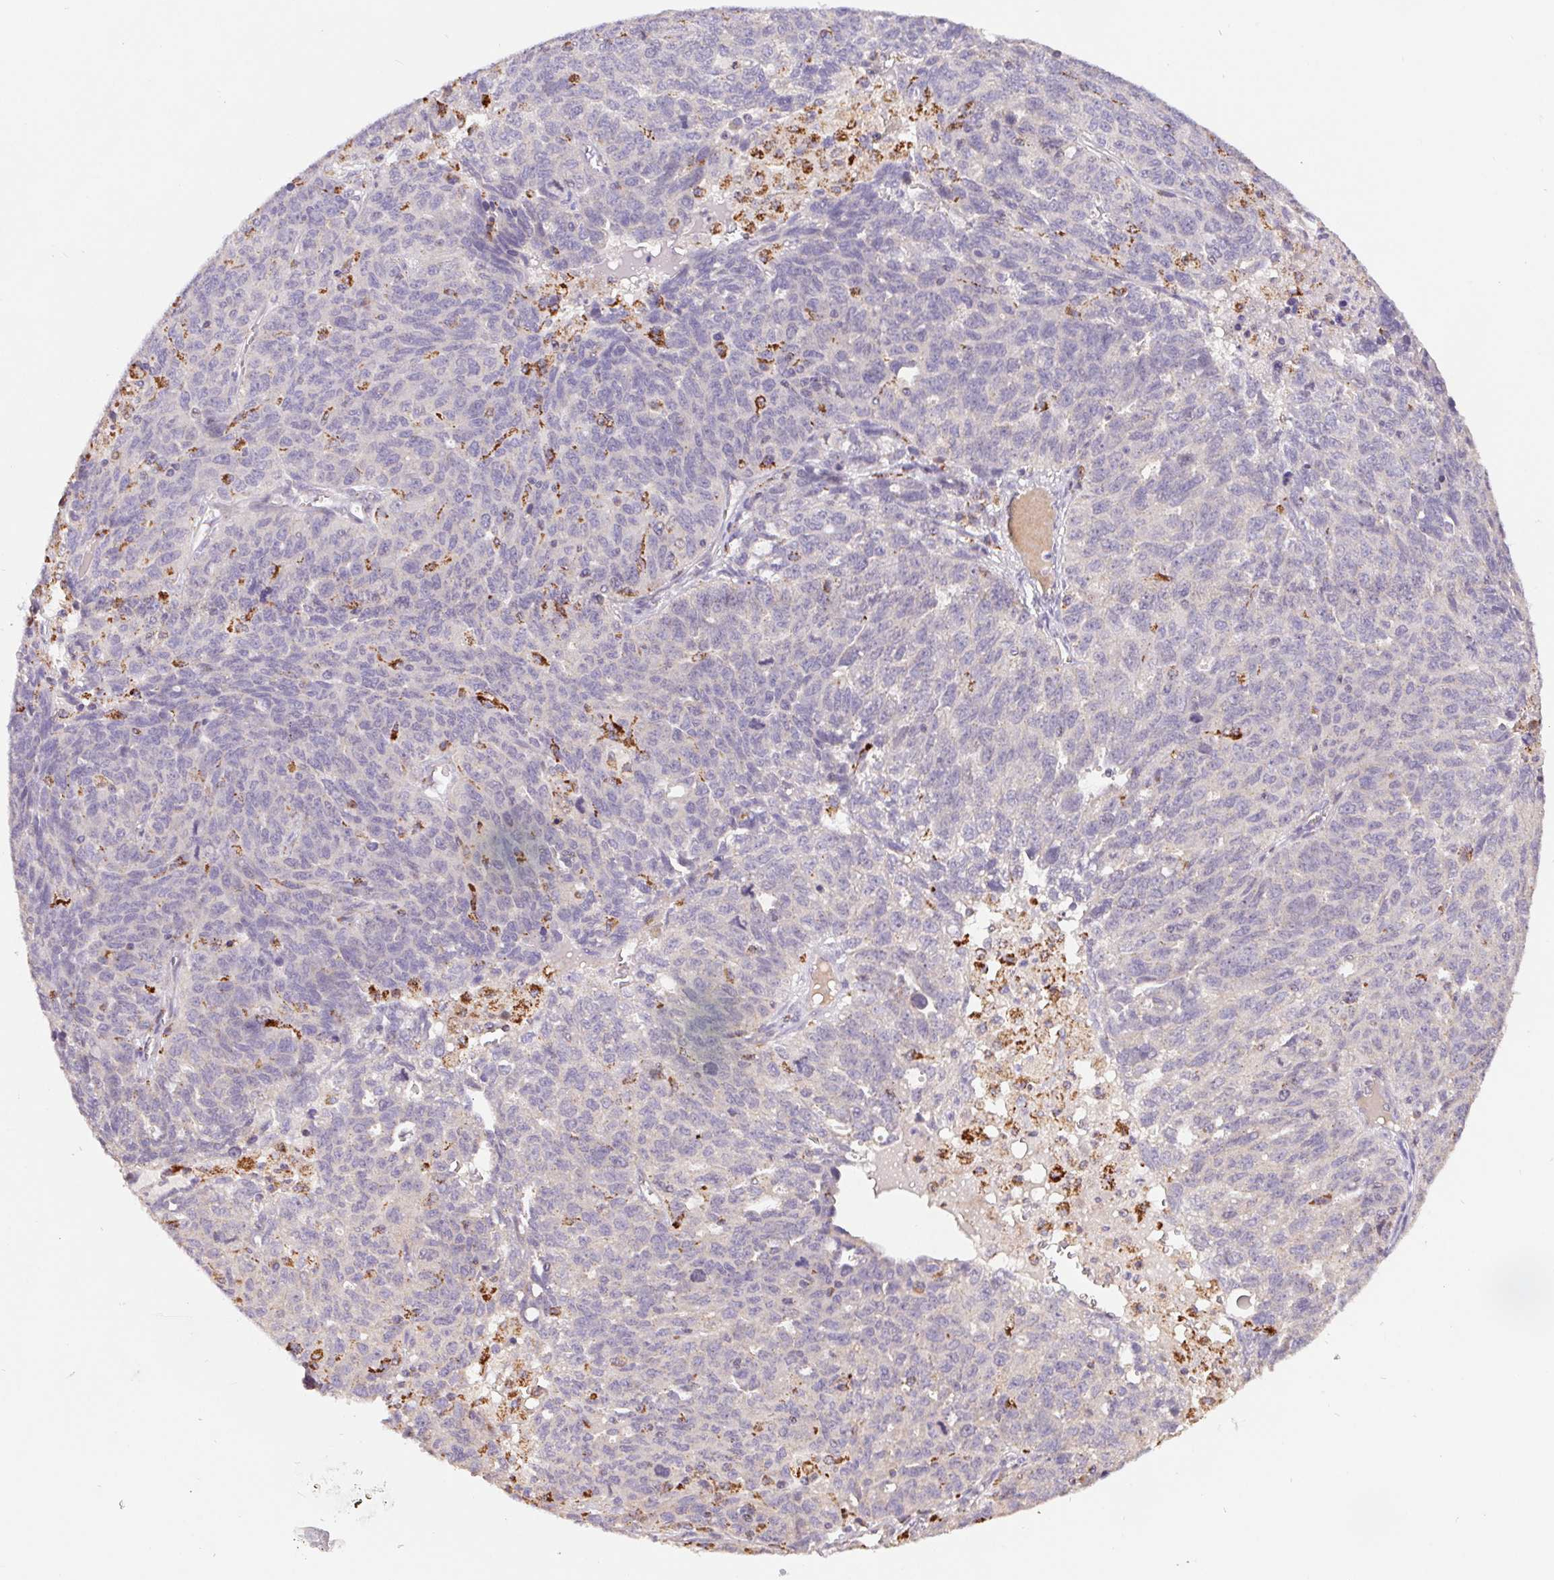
{"staining": {"intensity": "negative", "quantity": "none", "location": "none"}, "tissue": "ovarian cancer", "cell_type": "Tumor cells", "image_type": "cancer", "snomed": [{"axis": "morphology", "description": "Cystadenocarcinoma, serous, NOS"}, {"axis": "topography", "description": "Ovary"}], "caption": "DAB (3,3'-diaminobenzidine) immunohistochemical staining of serous cystadenocarcinoma (ovarian) reveals no significant staining in tumor cells. (DAB (3,3'-diaminobenzidine) IHC visualized using brightfield microscopy, high magnification).", "gene": "EMC6", "patient": {"sex": "female", "age": 71}}